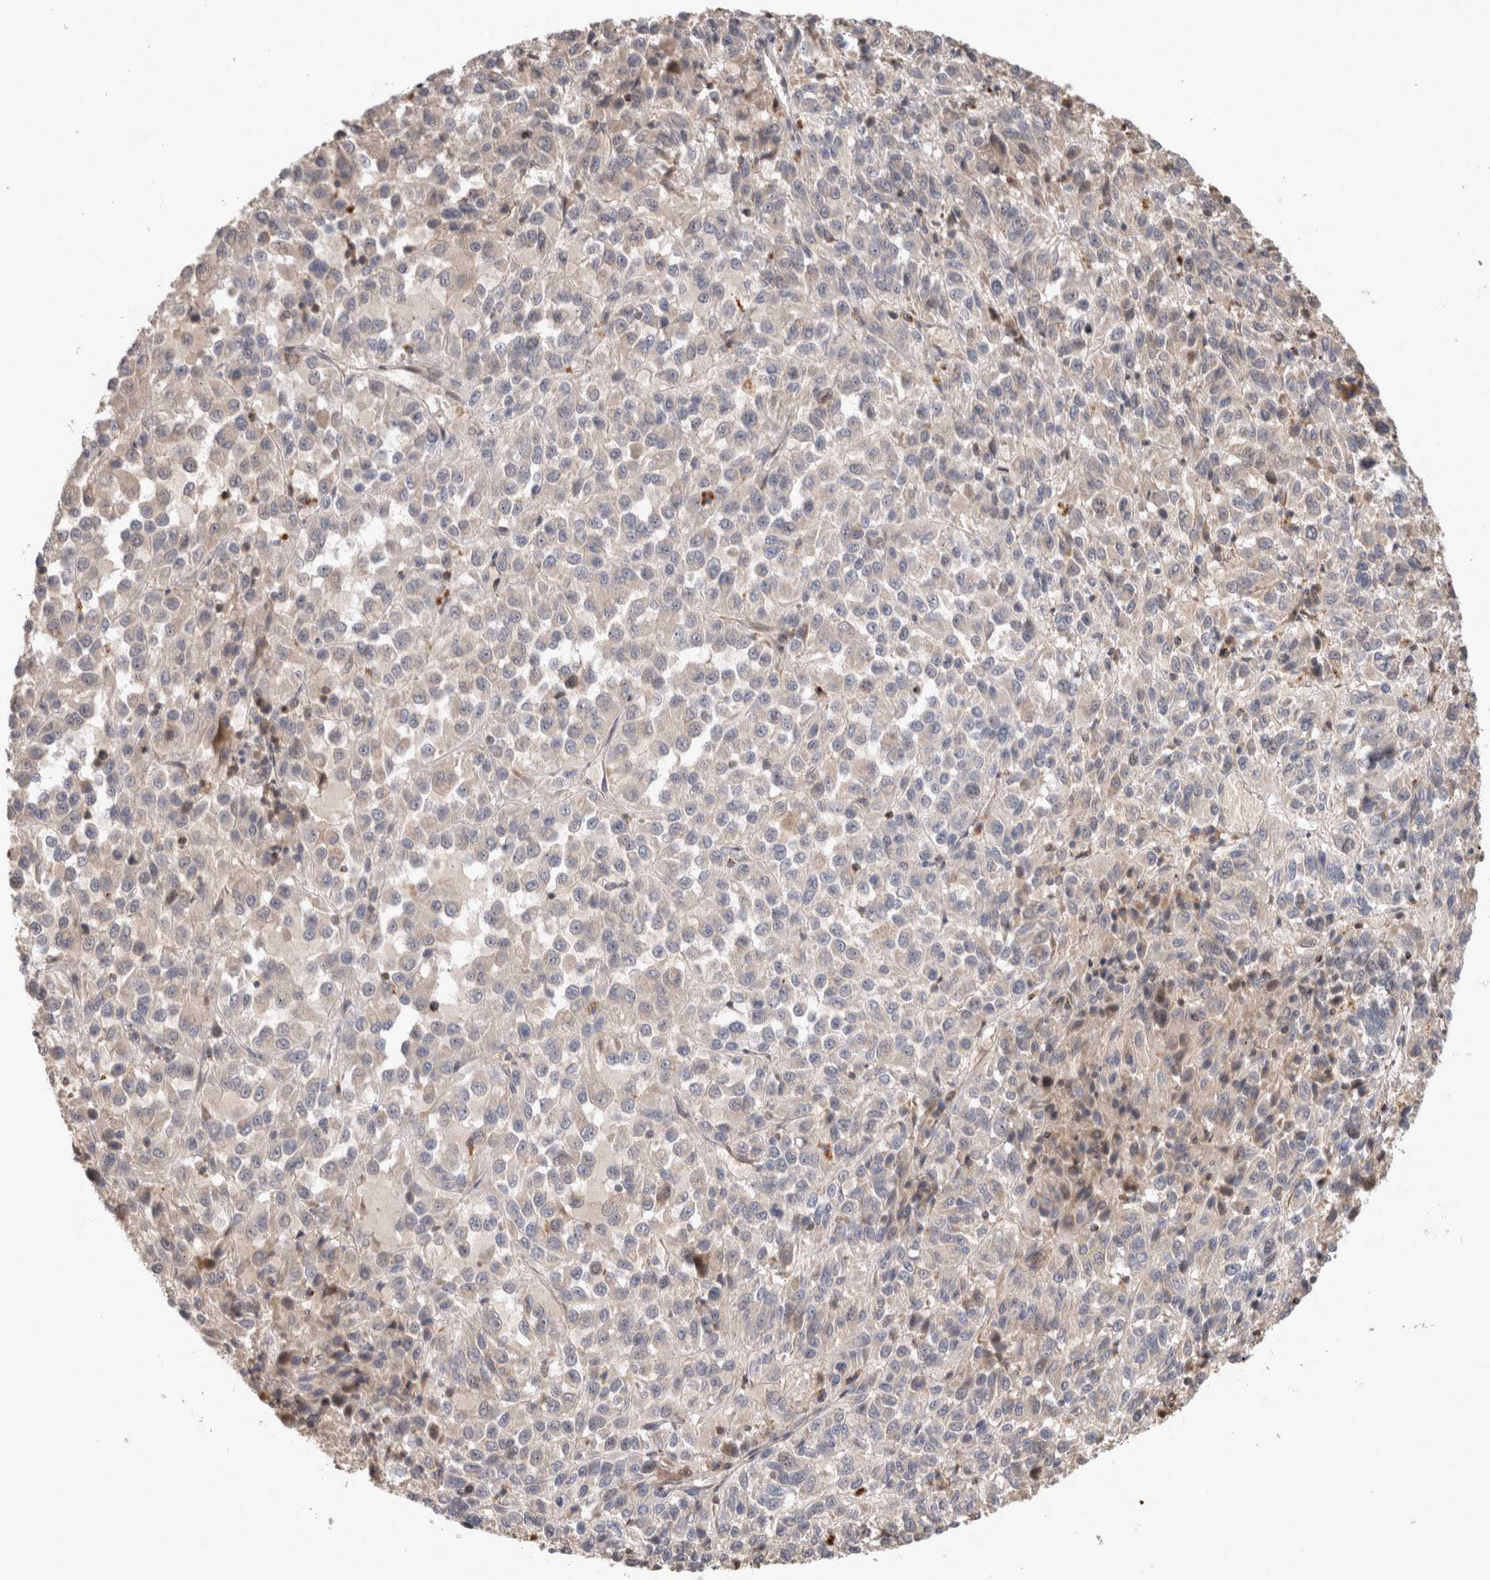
{"staining": {"intensity": "negative", "quantity": "none", "location": "none"}, "tissue": "melanoma", "cell_type": "Tumor cells", "image_type": "cancer", "snomed": [{"axis": "morphology", "description": "Malignant melanoma, Metastatic site"}, {"axis": "topography", "description": "Lung"}], "caption": "Protein analysis of malignant melanoma (metastatic site) shows no significant expression in tumor cells. (DAB immunohistochemistry, high magnification).", "gene": "SERAC1", "patient": {"sex": "male", "age": 64}}